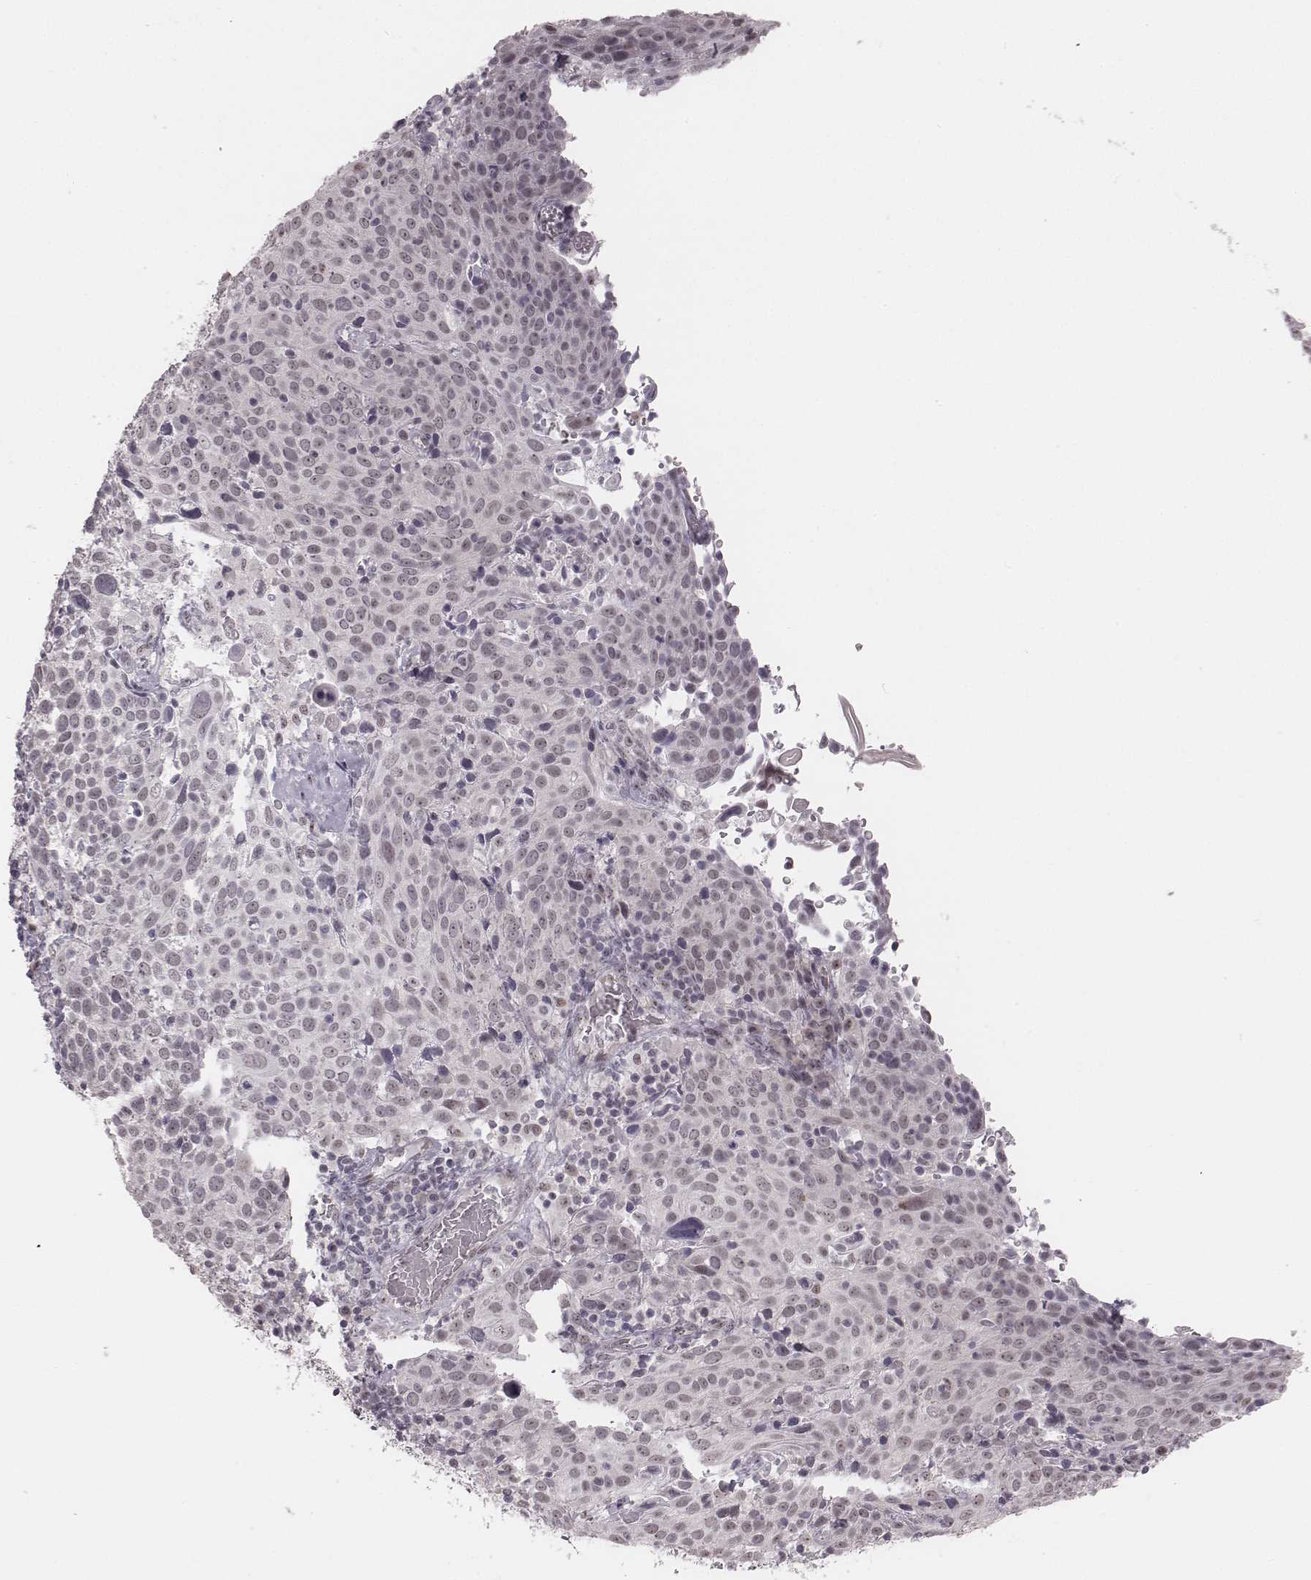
{"staining": {"intensity": "negative", "quantity": "none", "location": "none"}, "tissue": "cervical cancer", "cell_type": "Tumor cells", "image_type": "cancer", "snomed": [{"axis": "morphology", "description": "Squamous cell carcinoma, NOS"}, {"axis": "topography", "description": "Cervix"}], "caption": "Photomicrograph shows no protein positivity in tumor cells of cervical cancer tissue.", "gene": "RPGRIP1", "patient": {"sex": "female", "age": 61}}